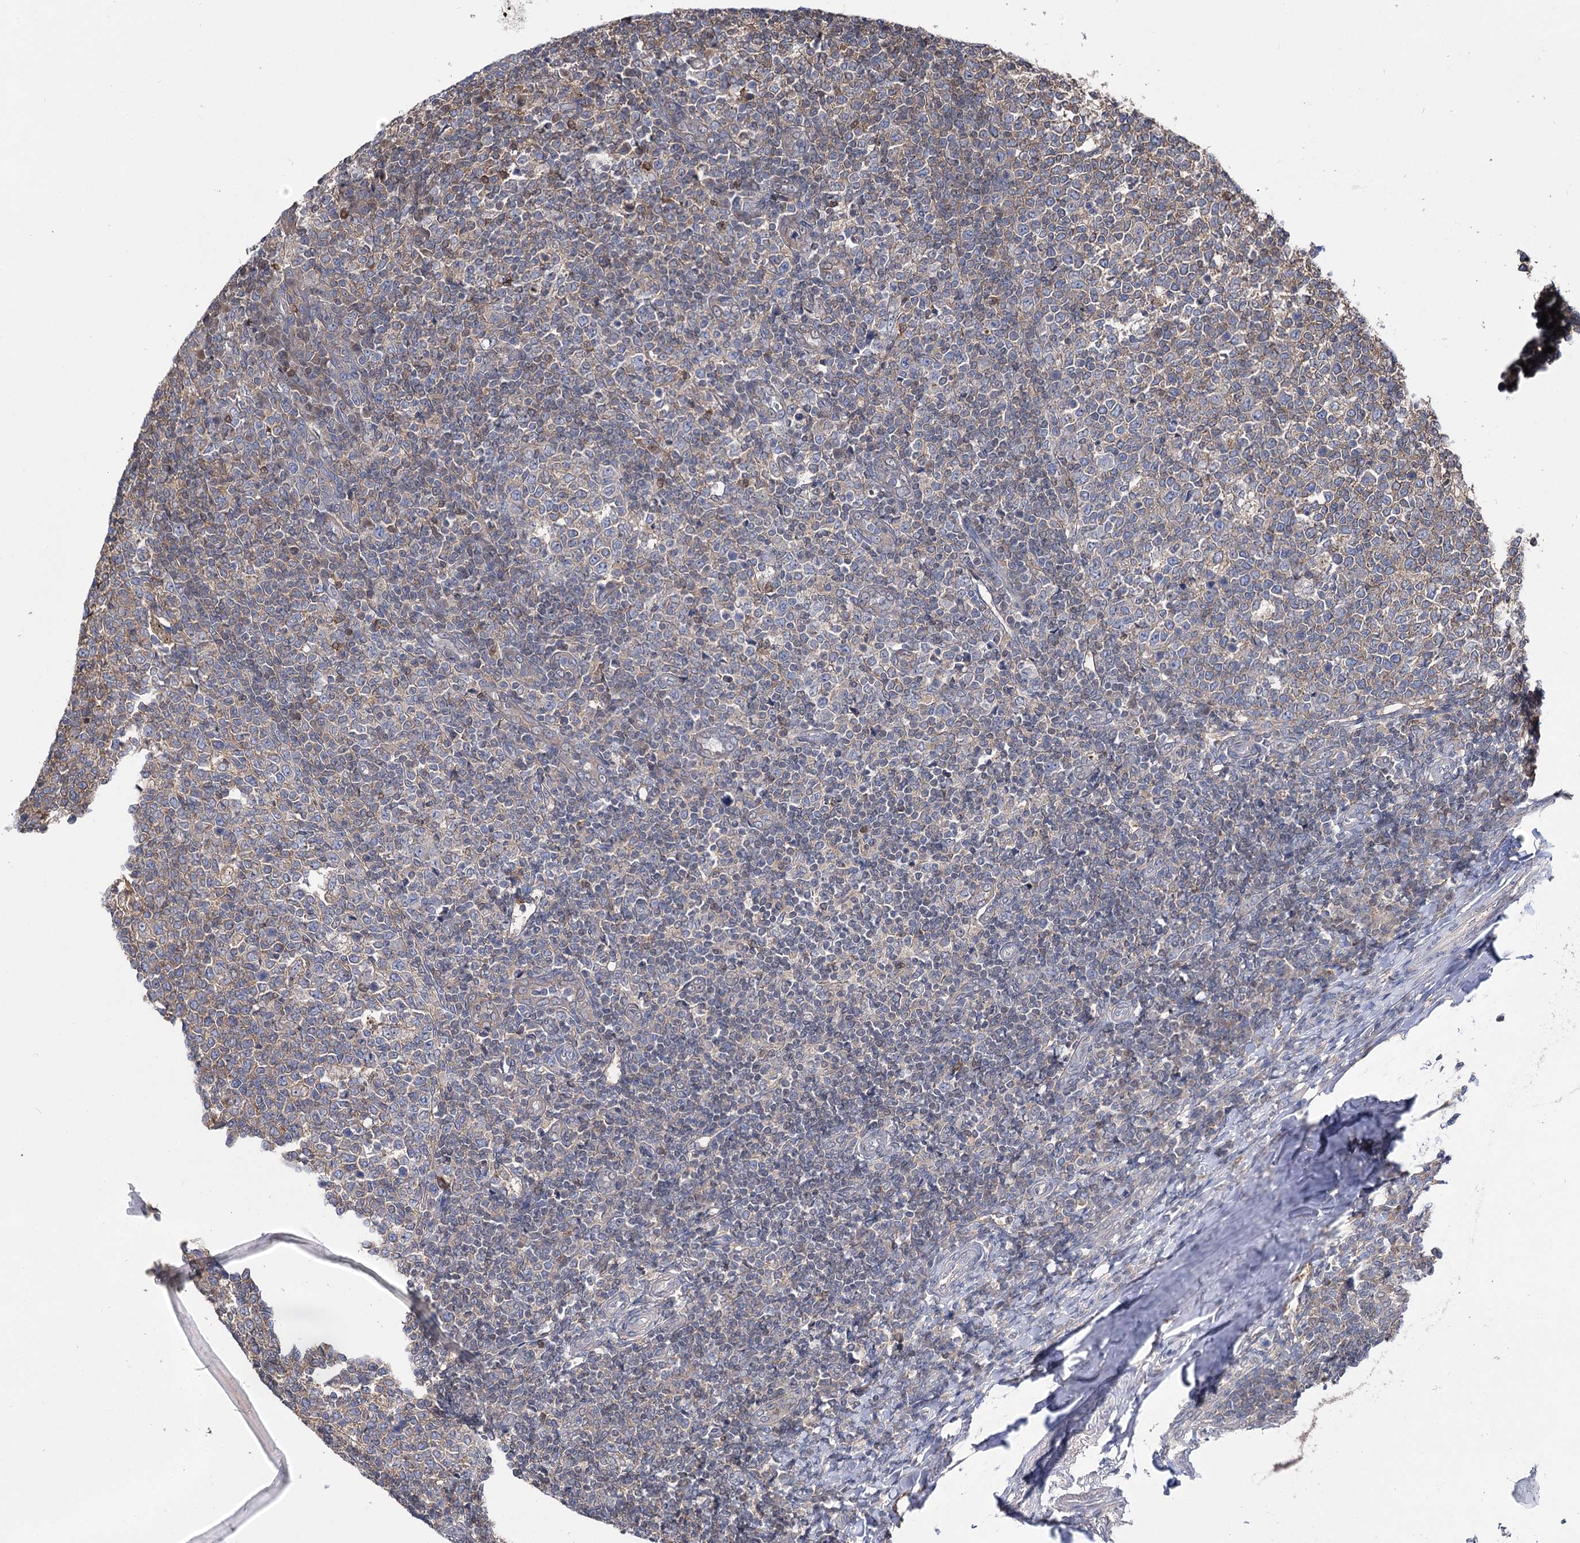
{"staining": {"intensity": "moderate", "quantity": ">75%", "location": "cytoplasmic/membranous"}, "tissue": "tonsil", "cell_type": "Germinal center cells", "image_type": "normal", "snomed": [{"axis": "morphology", "description": "Normal tissue, NOS"}, {"axis": "topography", "description": "Tonsil"}], "caption": "Protein expression analysis of normal tonsil demonstrates moderate cytoplasmic/membranous positivity in about >75% of germinal center cells. (IHC, brightfield microscopy, high magnification).", "gene": "UGP2", "patient": {"sex": "female", "age": 19}}